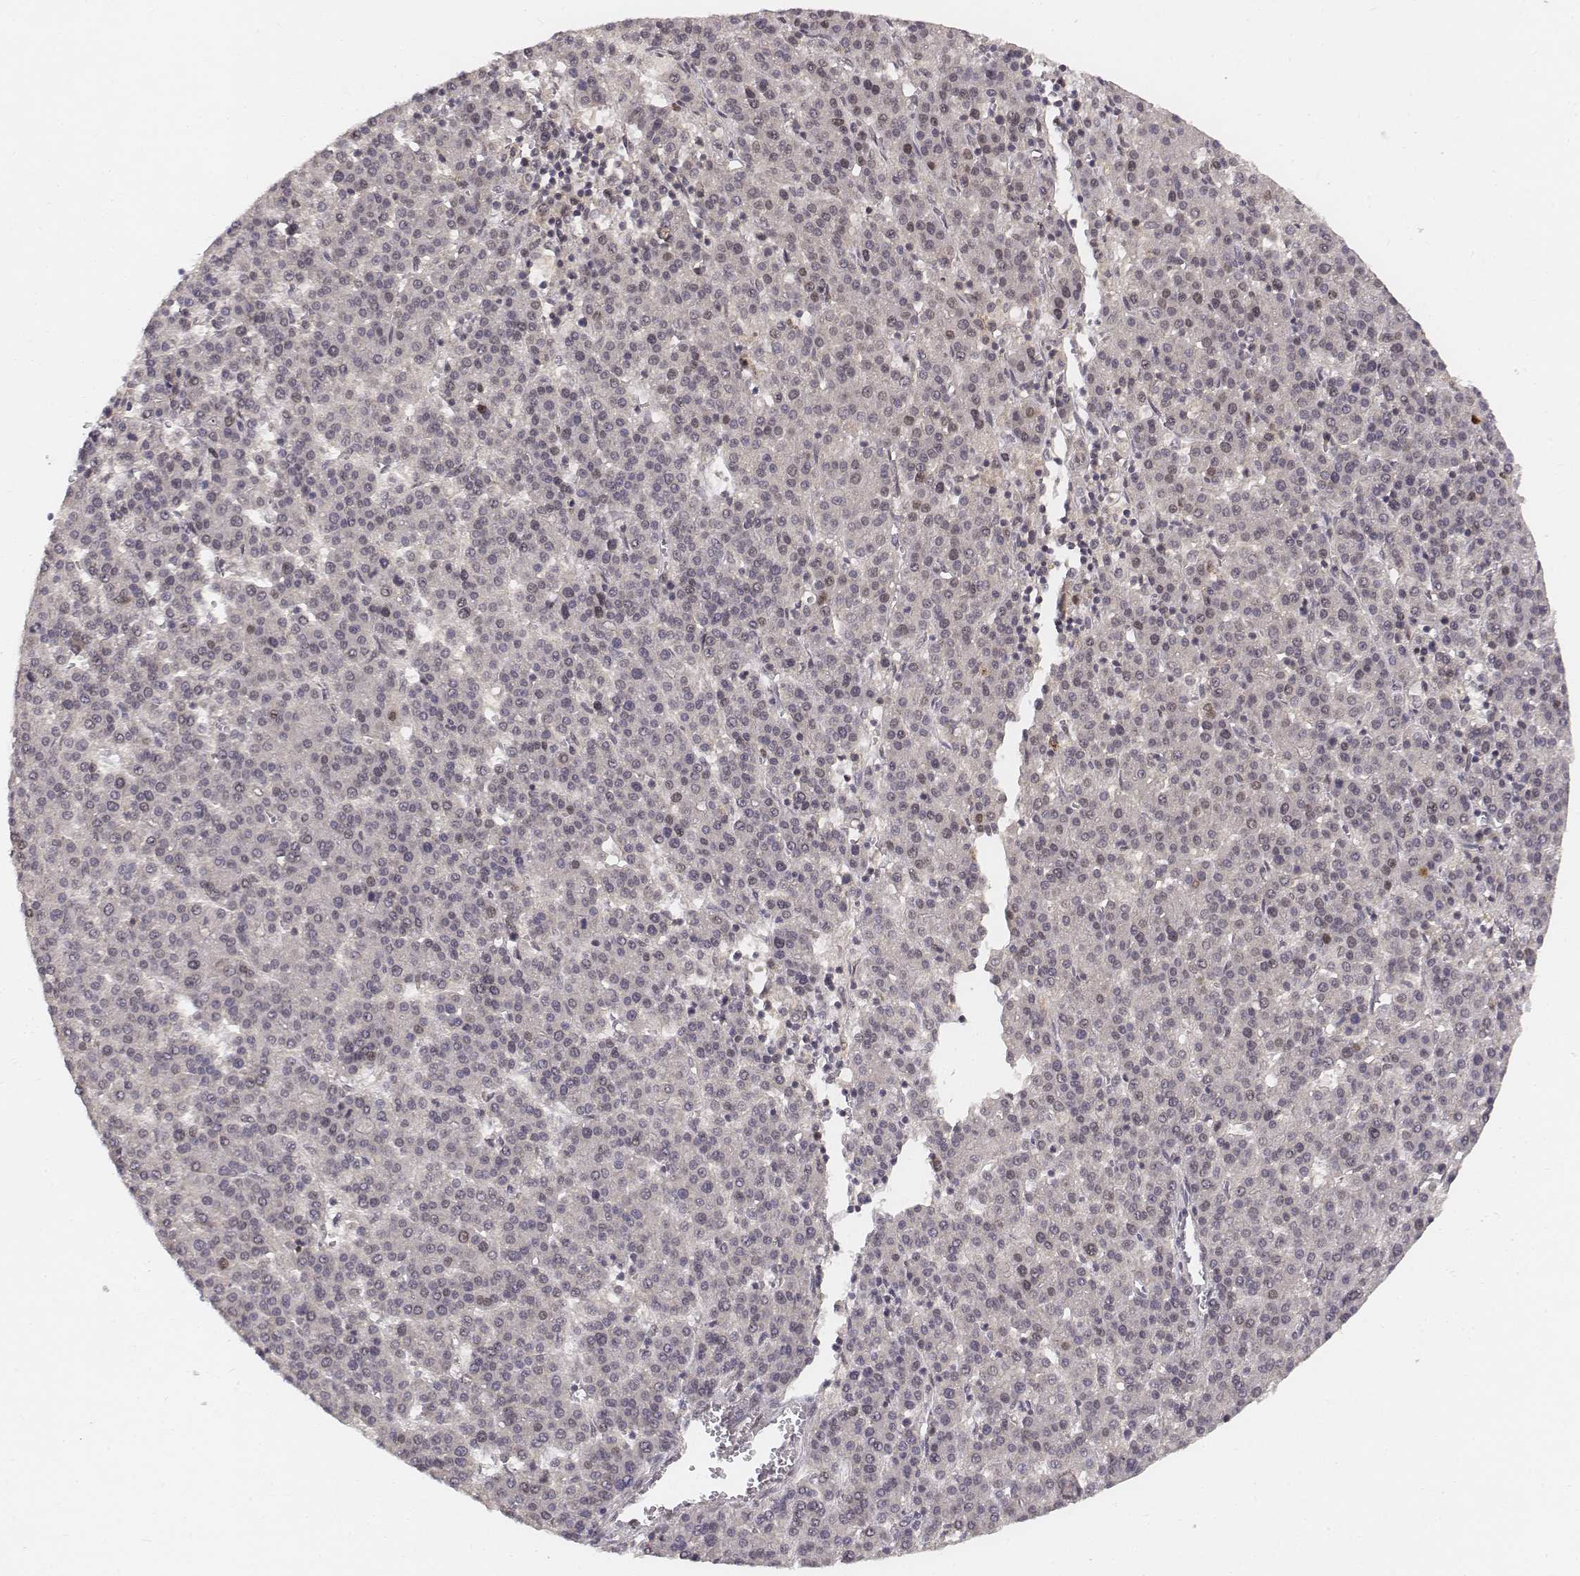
{"staining": {"intensity": "negative", "quantity": "none", "location": "none"}, "tissue": "liver cancer", "cell_type": "Tumor cells", "image_type": "cancer", "snomed": [{"axis": "morphology", "description": "Carcinoma, Hepatocellular, NOS"}, {"axis": "topography", "description": "Liver"}], "caption": "Histopathology image shows no significant protein positivity in tumor cells of liver hepatocellular carcinoma. The staining is performed using DAB (3,3'-diaminobenzidine) brown chromogen with nuclei counter-stained in using hematoxylin.", "gene": "FANCD2", "patient": {"sex": "female", "age": 58}}